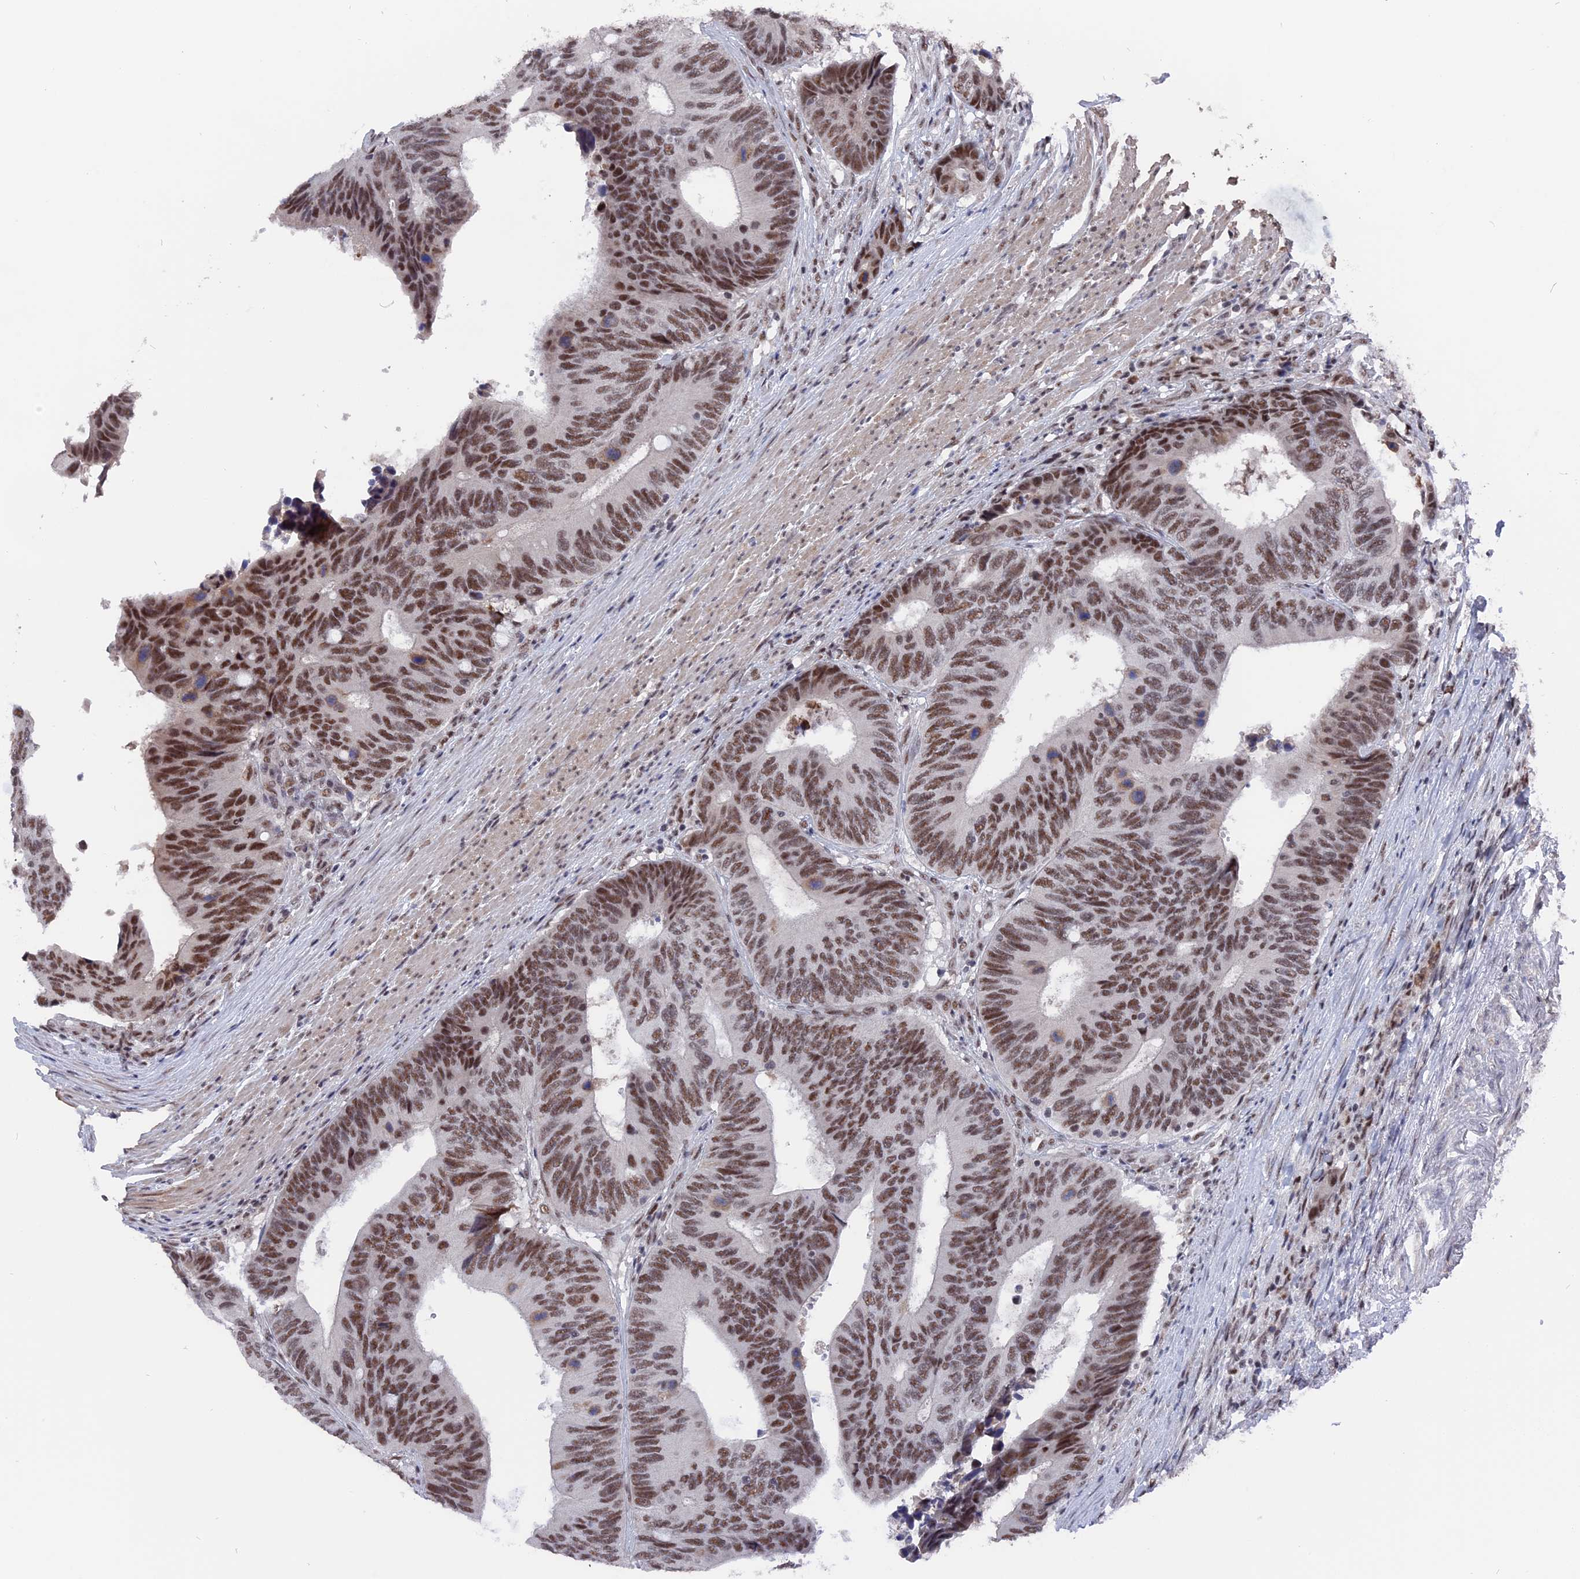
{"staining": {"intensity": "moderate", "quantity": ">75%", "location": "nuclear"}, "tissue": "colorectal cancer", "cell_type": "Tumor cells", "image_type": "cancer", "snomed": [{"axis": "morphology", "description": "Adenocarcinoma, NOS"}, {"axis": "topography", "description": "Colon"}], "caption": "Immunohistochemical staining of human colorectal adenocarcinoma displays medium levels of moderate nuclear protein positivity in about >75% of tumor cells.", "gene": "SF3A2", "patient": {"sex": "male", "age": 87}}